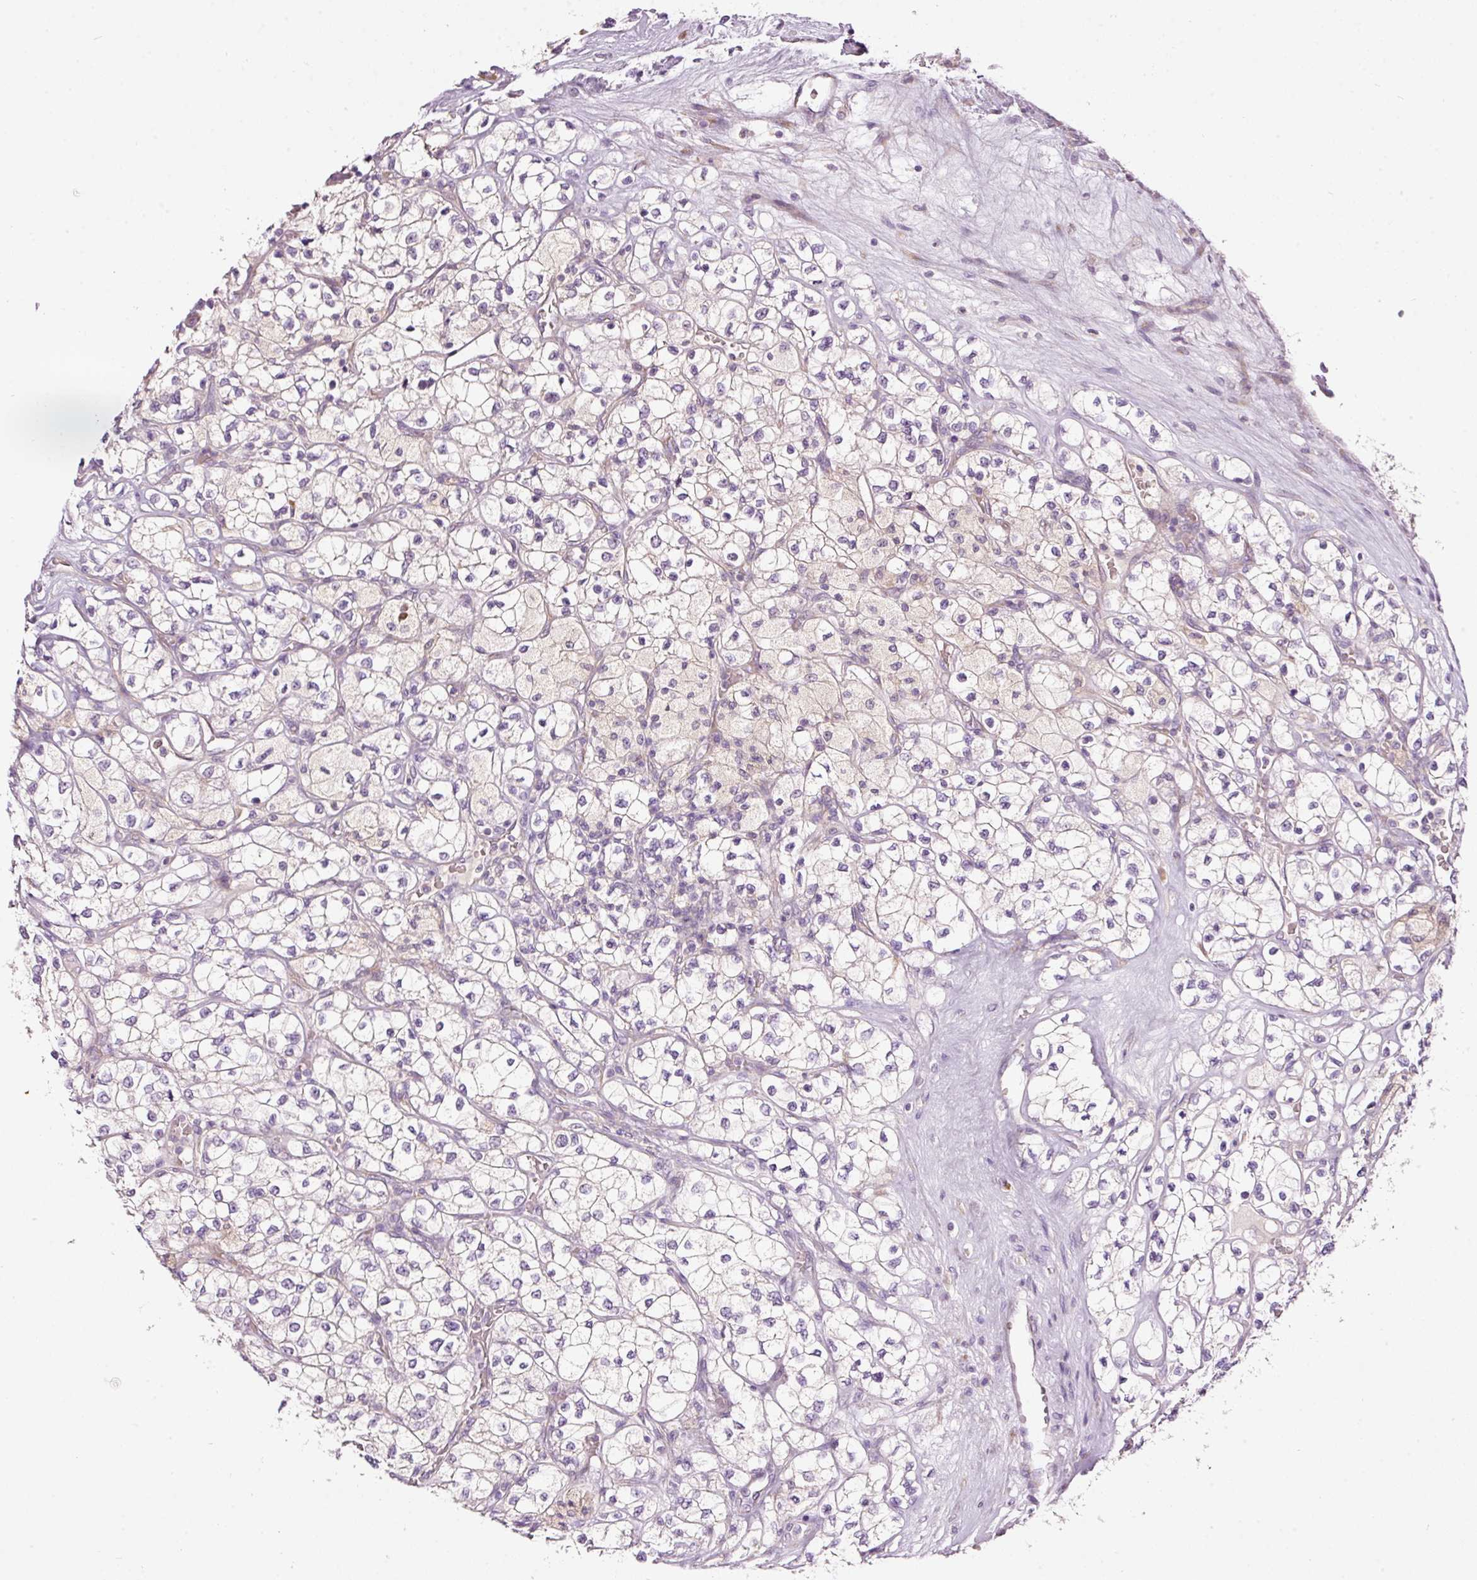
{"staining": {"intensity": "negative", "quantity": "none", "location": "none"}, "tissue": "renal cancer", "cell_type": "Tumor cells", "image_type": "cancer", "snomed": [{"axis": "morphology", "description": "Adenocarcinoma, NOS"}, {"axis": "topography", "description": "Kidney"}], "caption": "This is an IHC micrograph of human renal cancer. There is no positivity in tumor cells.", "gene": "RSPO2", "patient": {"sex": "male", "age": 80}}